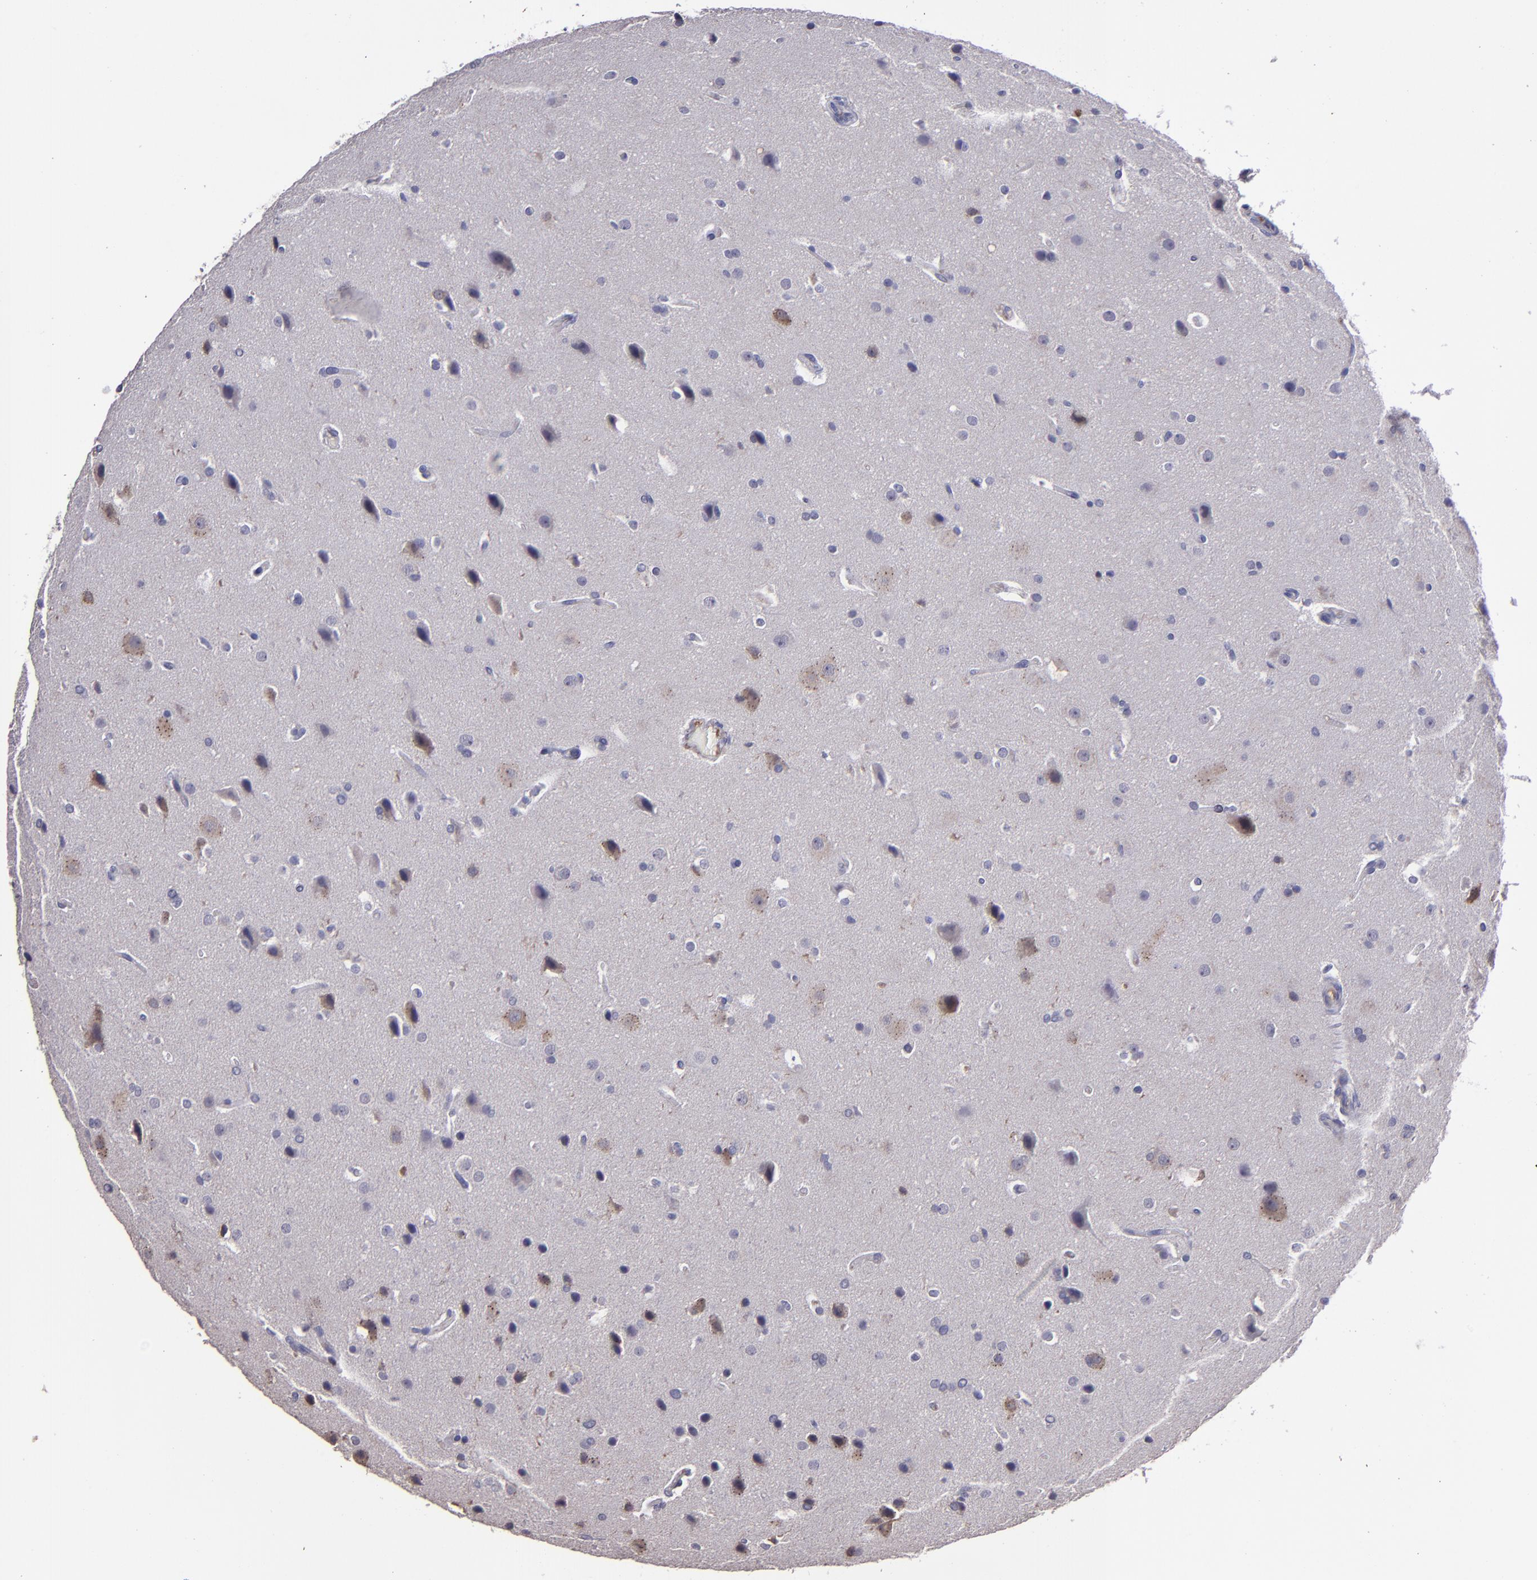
{"staining": {"intensity": "weak", "quantity": "<25%", "location": "cytoplasmic/membranous"}, "tissue": "glioma", "cell_type": "Tumor cells", "image_type": "cancer", "snomed": [{"axis": "morphology", "description": "Glioma, malignant, Low grade"}, {"axis": "topography", "description": "Cerebral cortex"}], "caption": "High power microscopy histopathology image of an immunohistochemistry histopathology image of malignant glioma (low-grade), revealing no significant positivity in tumor cells. Nuclei are stained in blue.", "gene": "MASP1", "patient": {"sex": "female", "age": 47}}